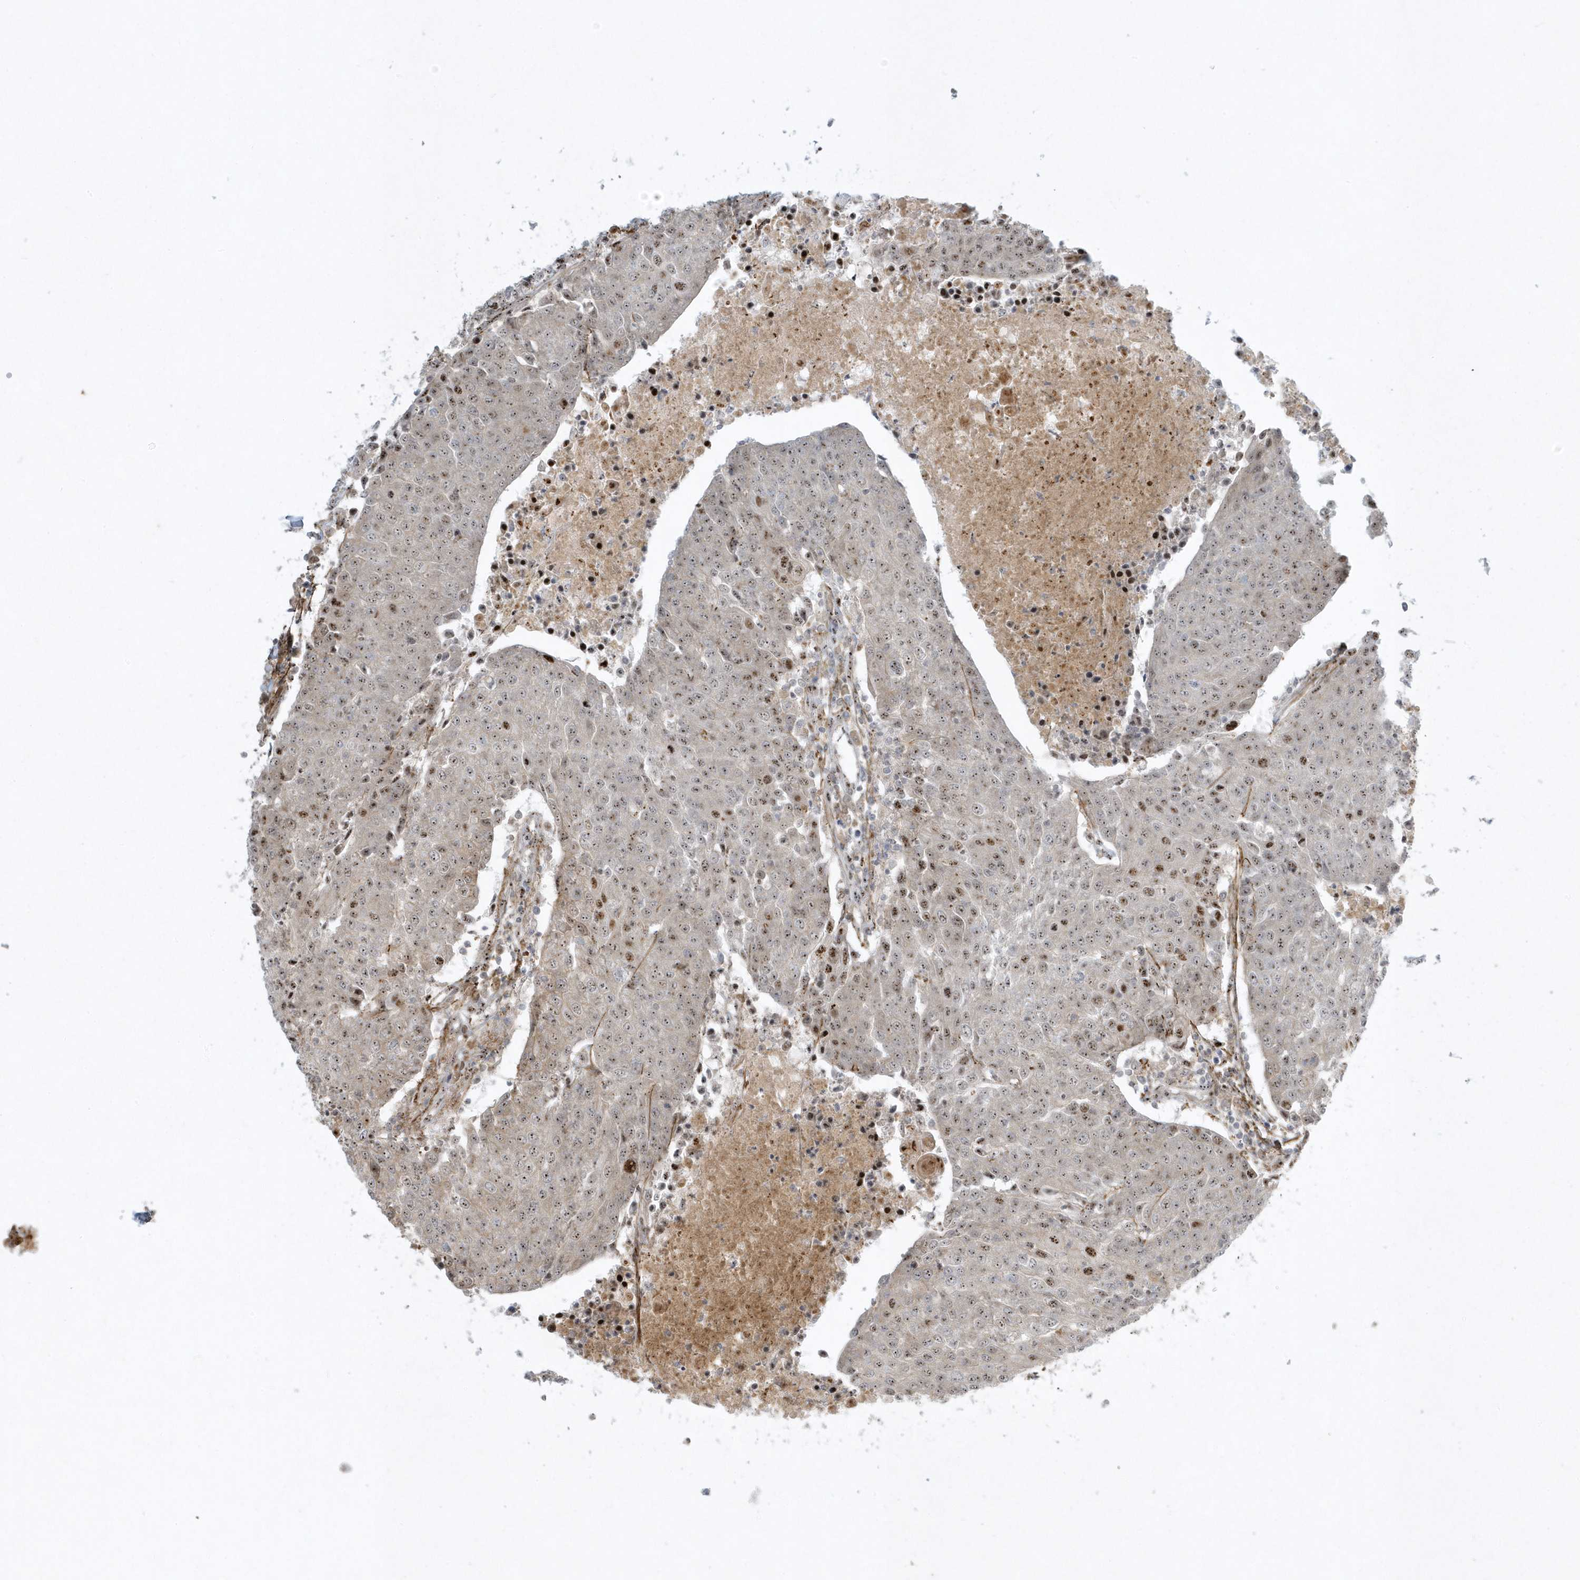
{"staining": {"intensity": "moderate", "quantity": "25%-75%", "location": "nuclear"}, "tissue": "urothelial cancer", "cell_type": "Tumor cells", "image_type": "cancer", "snomed": [{"axis": "morphology", "description": "Urothelial carcinoma, High grade"}, {"axis": "topography", "description": "Urinary bladder"}], "caption": "Moderate nuclear expression for a protein is appreciated in approximately 25%-75% of tumor cells of high-grade urothelial carcinoma using IHC.", "gene": "MASP2", "patient": {"sex": "female", "age": 85}}